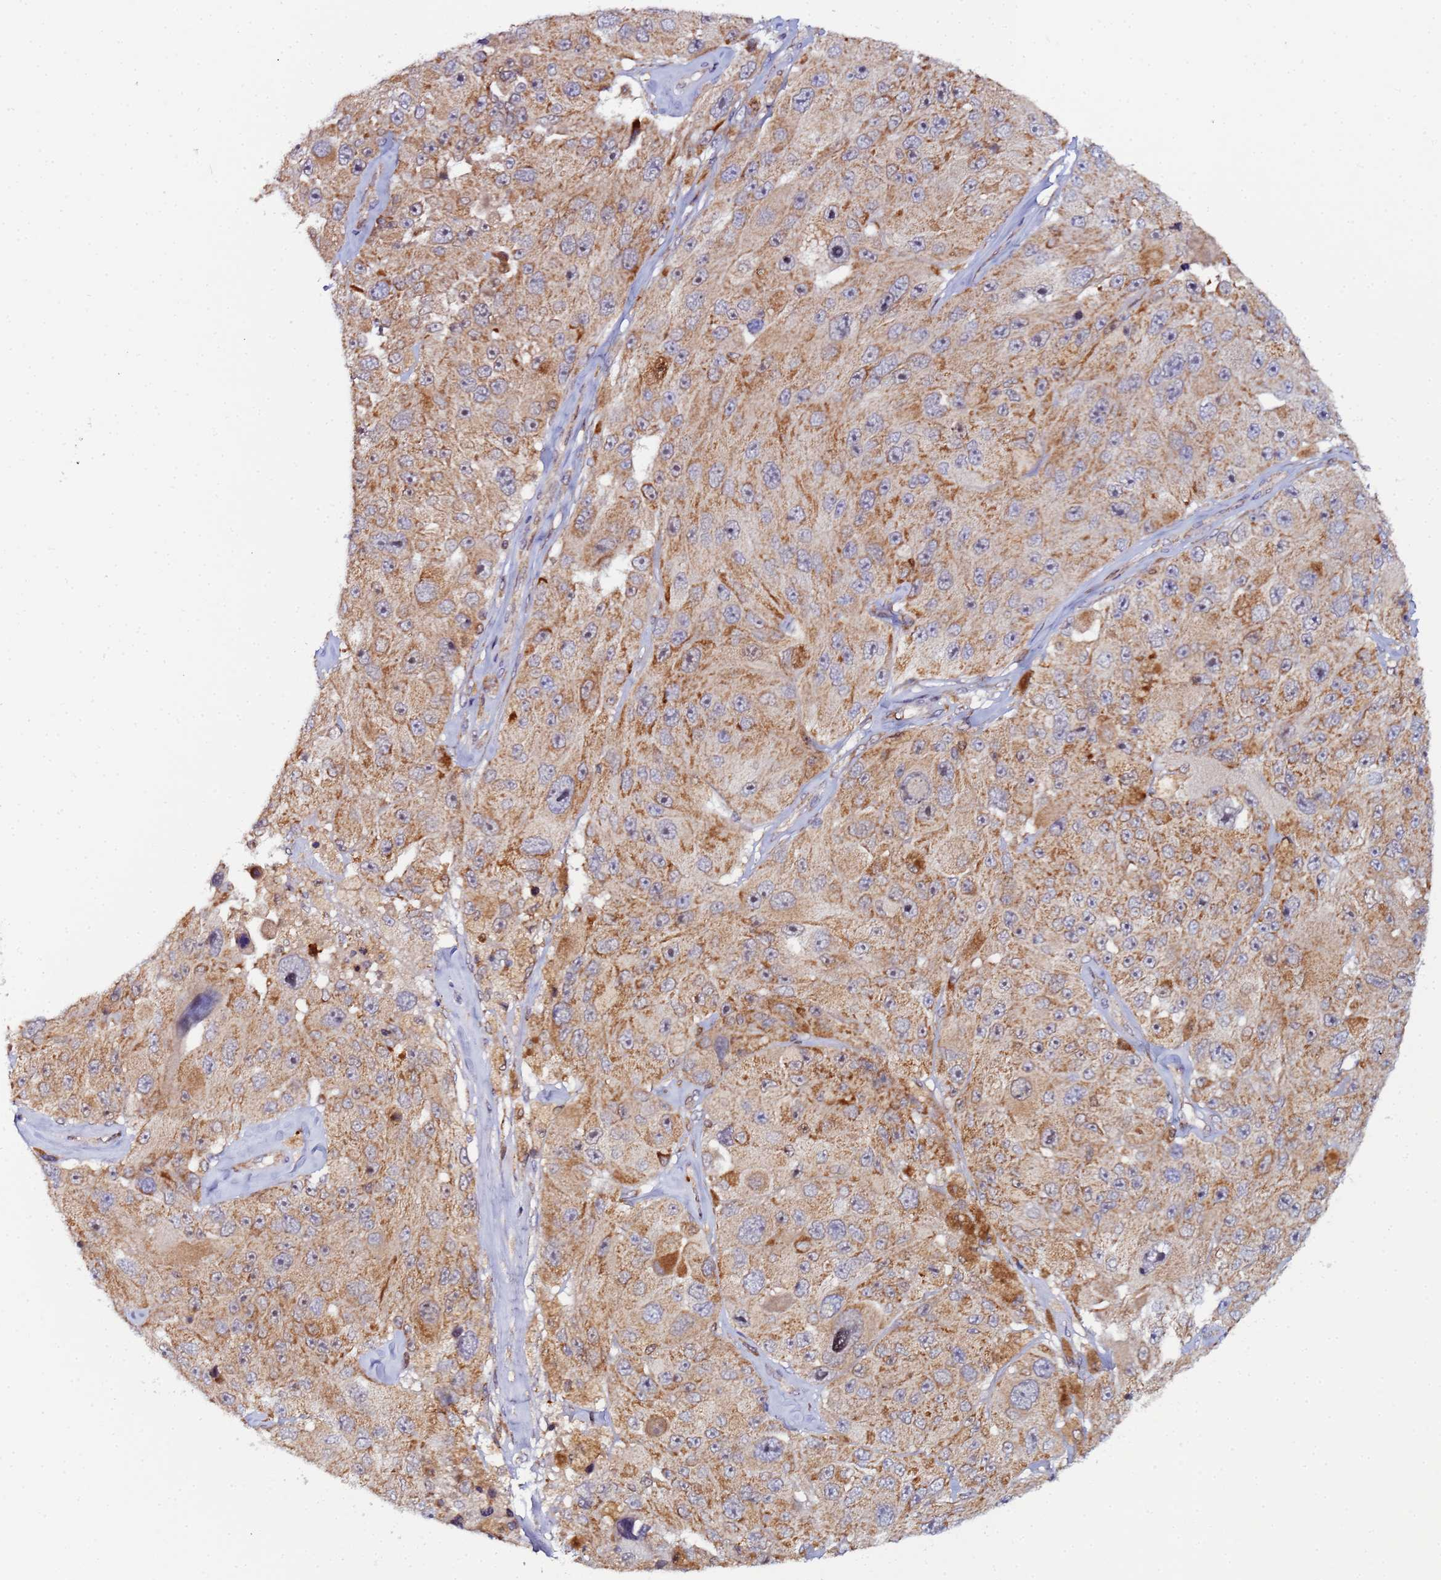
{"staining": {"intensity": "moderate", "quantity": ">75%", "location": "cytoplasmic/membranous"}, "tissue": "melanoma", "cell_type": "Tumor cells", "image_type": "cancer", "snomed": [{"axis": "morphology", "description": "Malignant melanoma, Metastatic site"}, {"axis": "topography", "description": "Lymph node"}], "caption": "A medium amount of moderate cytoplasmic/membranous expression is appreciated in approximately >75% of tumor cells in malignant melanoma (metastatic site) tissue.", "gene": "CCDC127", "patient": {"sex": "male", "age": 62}}